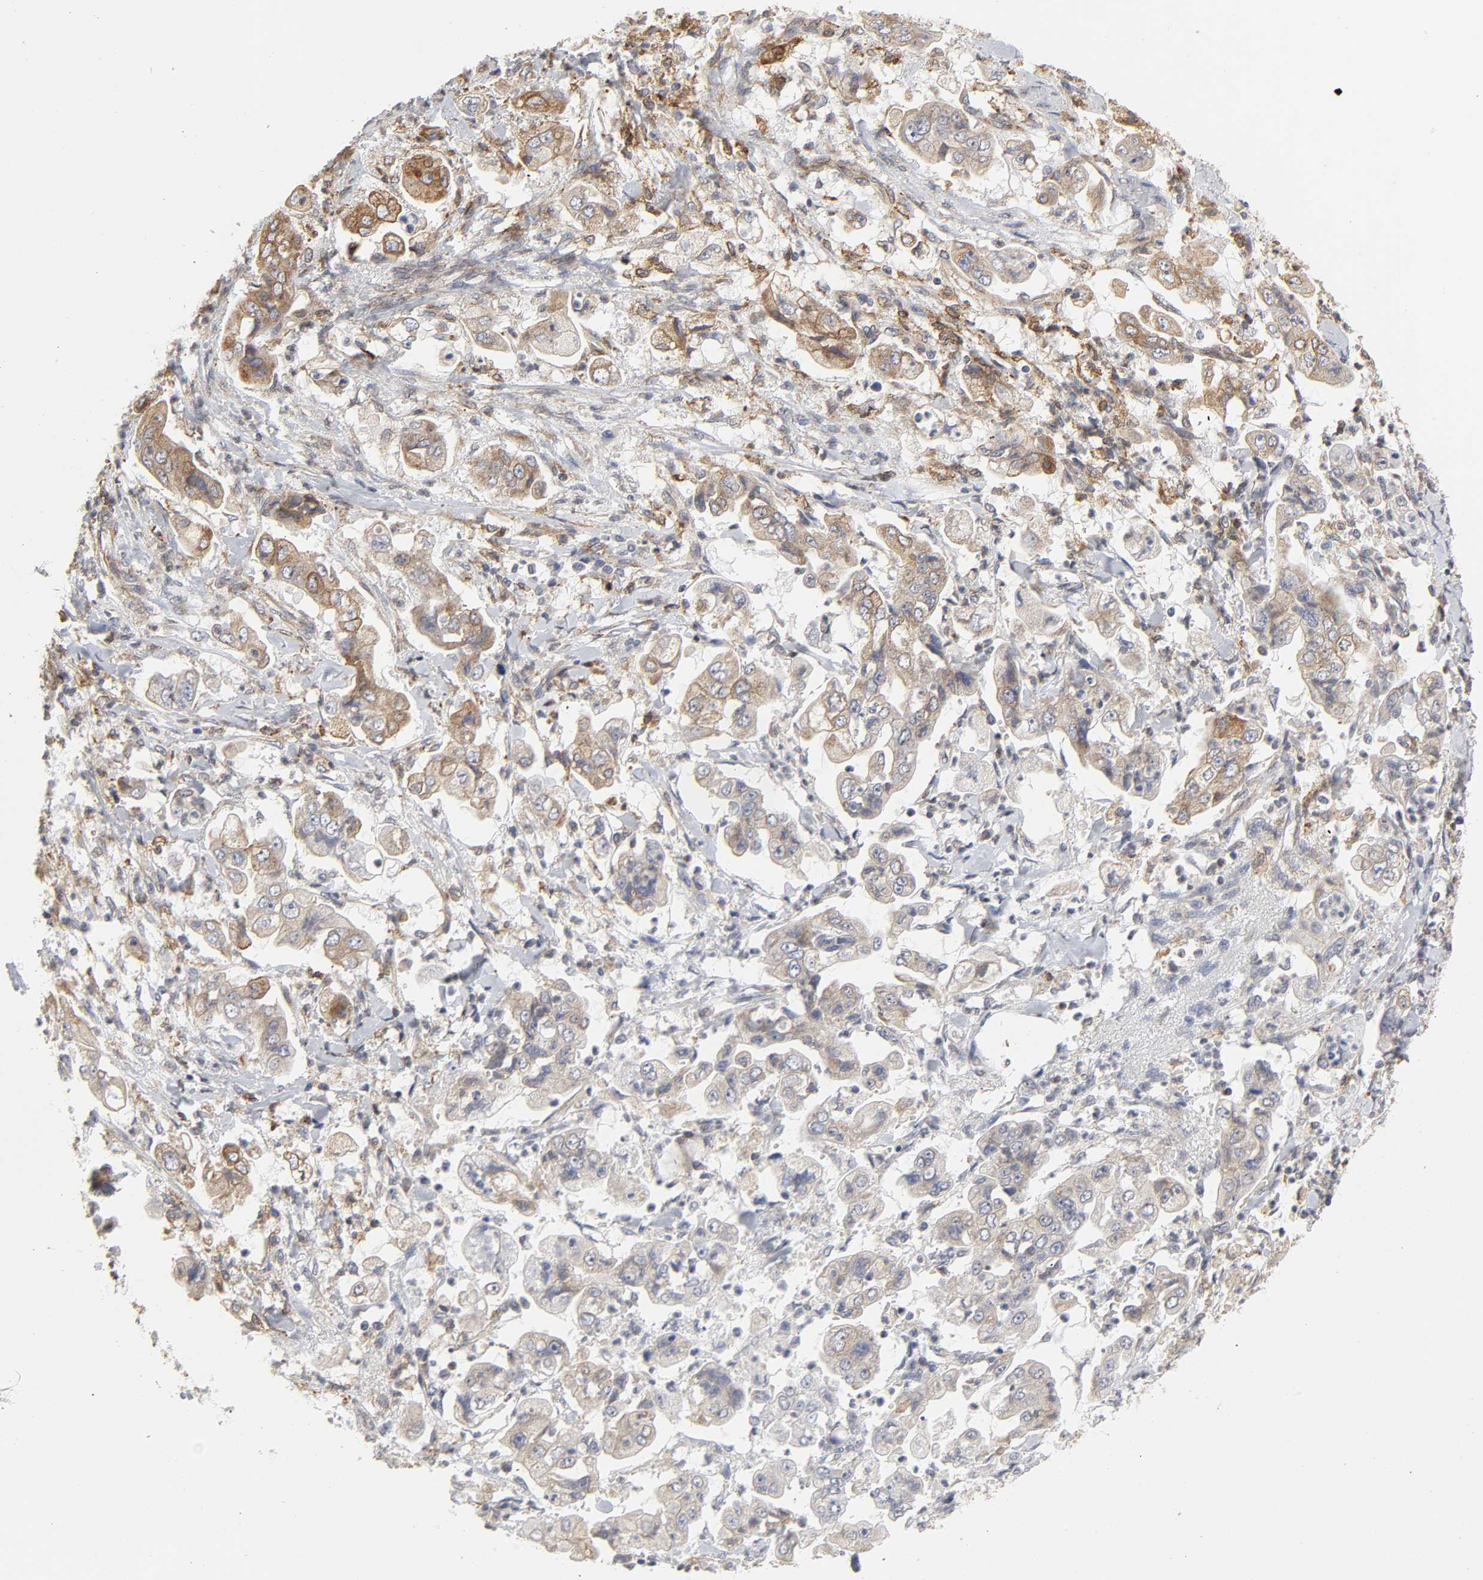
{"staining": {"intensity": "moderate", "quantity": ">75%", "location": "cytoplasmic/membranous"}, "tissue": "stomach cancer", "cell_type": "Tumor cells", "image_type": "cancer", "snomed": [{"axis": "morphology", "description": "Adenocarcinoma, NOS"}, {"axis": "topography", "description": "Stomach"}], "caption": "Protein expression analysis of human stomach cancer (adenocarcinoma) reveals moderate cytoplasmic/membranous expression in about >75% of tumor cells.", "gene": "POR", "patient": {"sex": "male", "age": 62}}